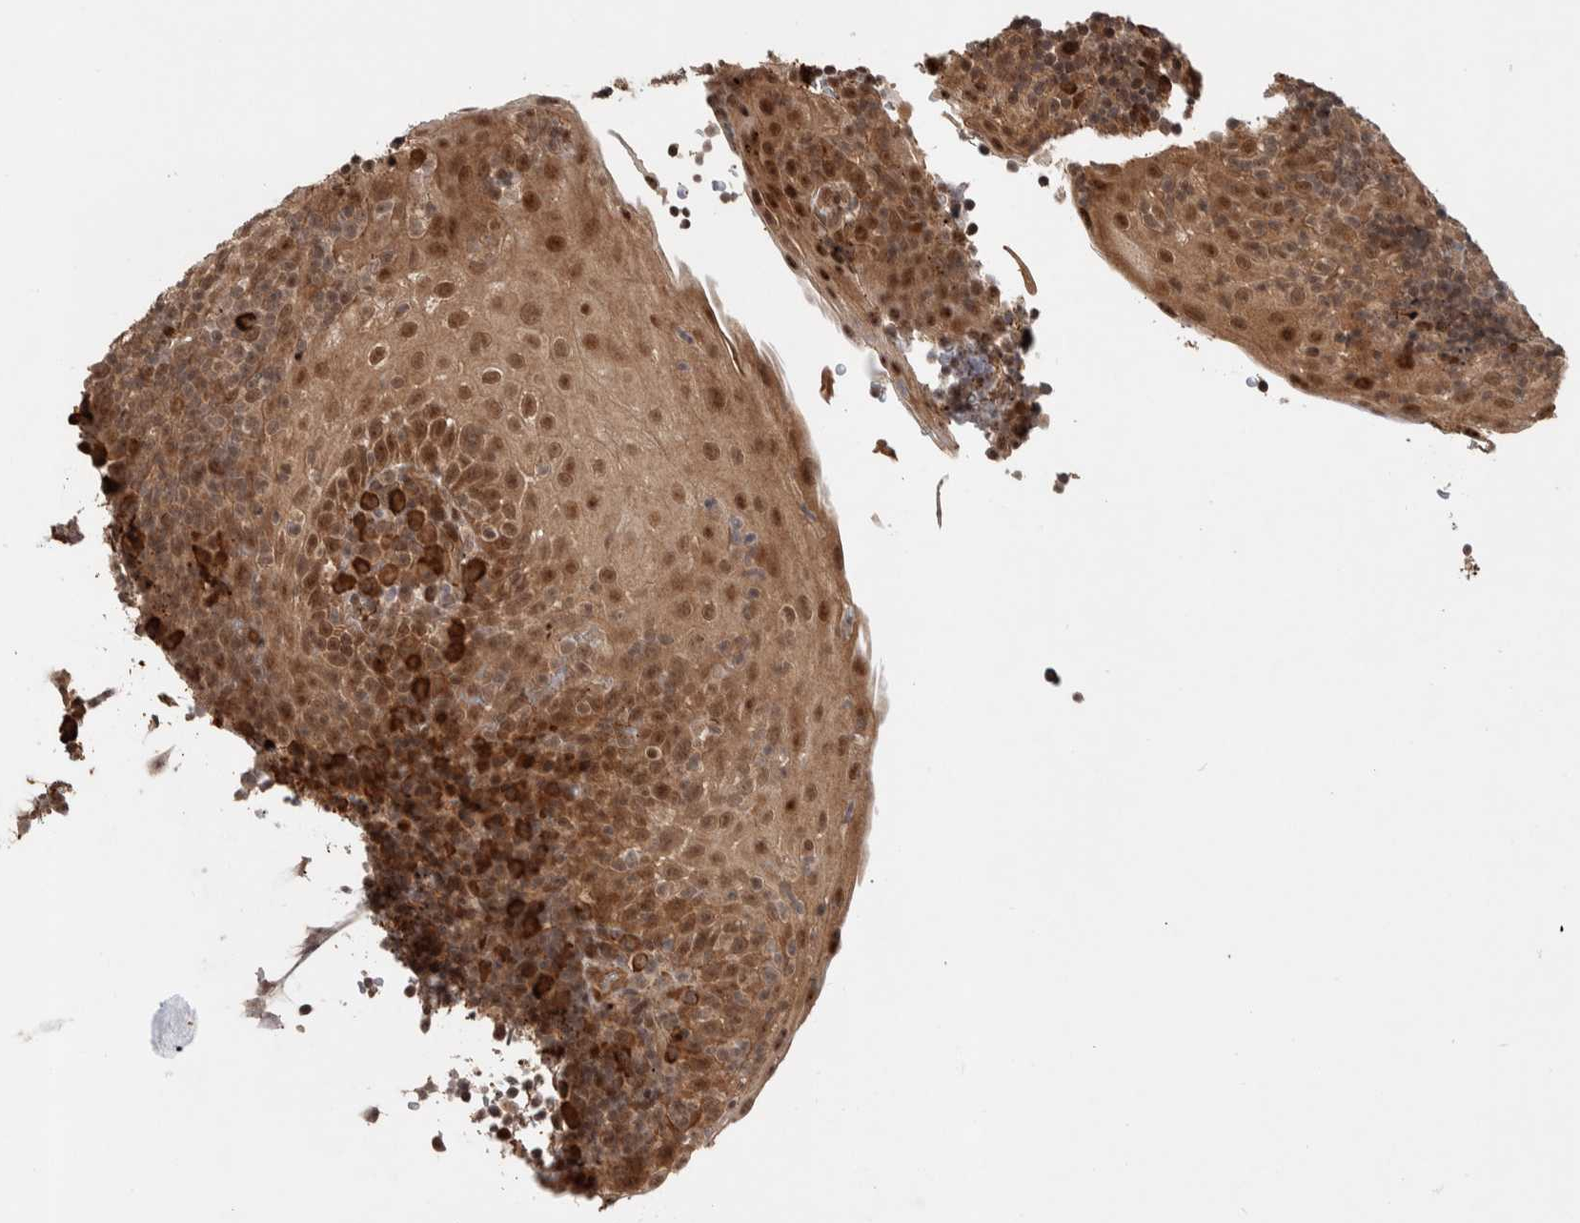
{"staining": {"intensity": "moderate", "quantity": ">75%", "location": "cytoplasmic/membranous,nuclear"}, "tissue": "tonsil", "cell_type": "Germinal center cells", "image_type": "normal", "snomed": [{"axis": "morphology", "description": "Normal tissue, NOS"}, {"axis": "topography", "description": "Tonsil"}], "caption": "This micrograph displays normal tonsil stained with IHC to label a protein in brown. The cytoplasmic/membranous,nuclear of germinal center cells show moderate positivity for the protein. Nuclei are counter-stained blue.", "gene": "TOR1B", "patient": {"sex": "male", "age": 37}}